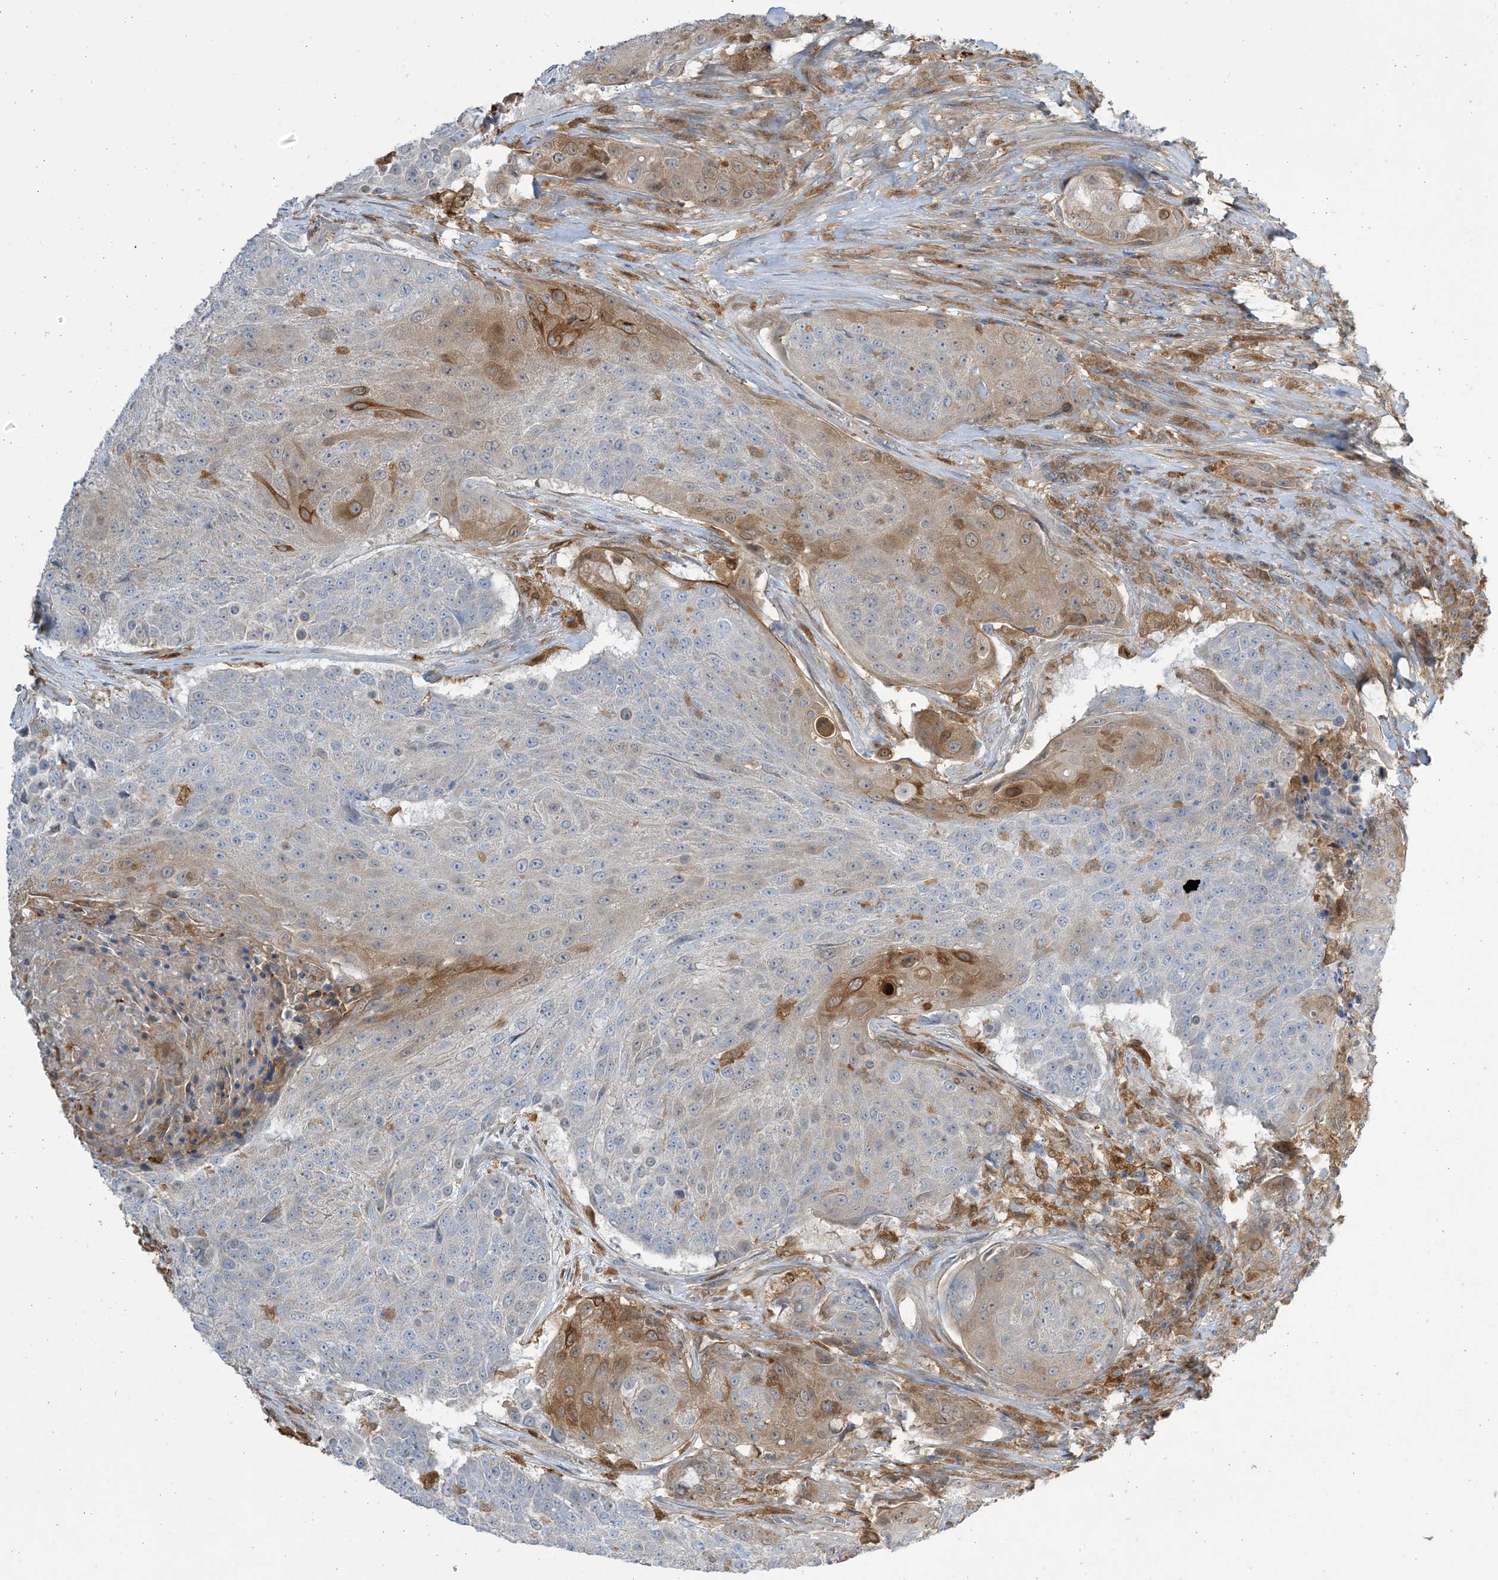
{"staining": {"intensity": "moderate", "quantity": "<25%", "location": "cytoplasmic/membranous"}, "tissue": "urothelial cancer", "cell_type": "Tumor cells", "image_type": "cancer", "snomed": [{"axis": "morphology", "description": "Urothelial carcinoma, High grade"}, {"axis": "topography", "description": "Urinary bladder"}], "caption": "IHC (DAB (3,3'-diaminobenzidine)) staining of high-grade urothelial carcinoma shows moderate cytoplasmic/membranous protein positivity in approximately <25% of tumor cells.", "gene": "NAGK", "patient": {"sex": "female", "age": 63}}